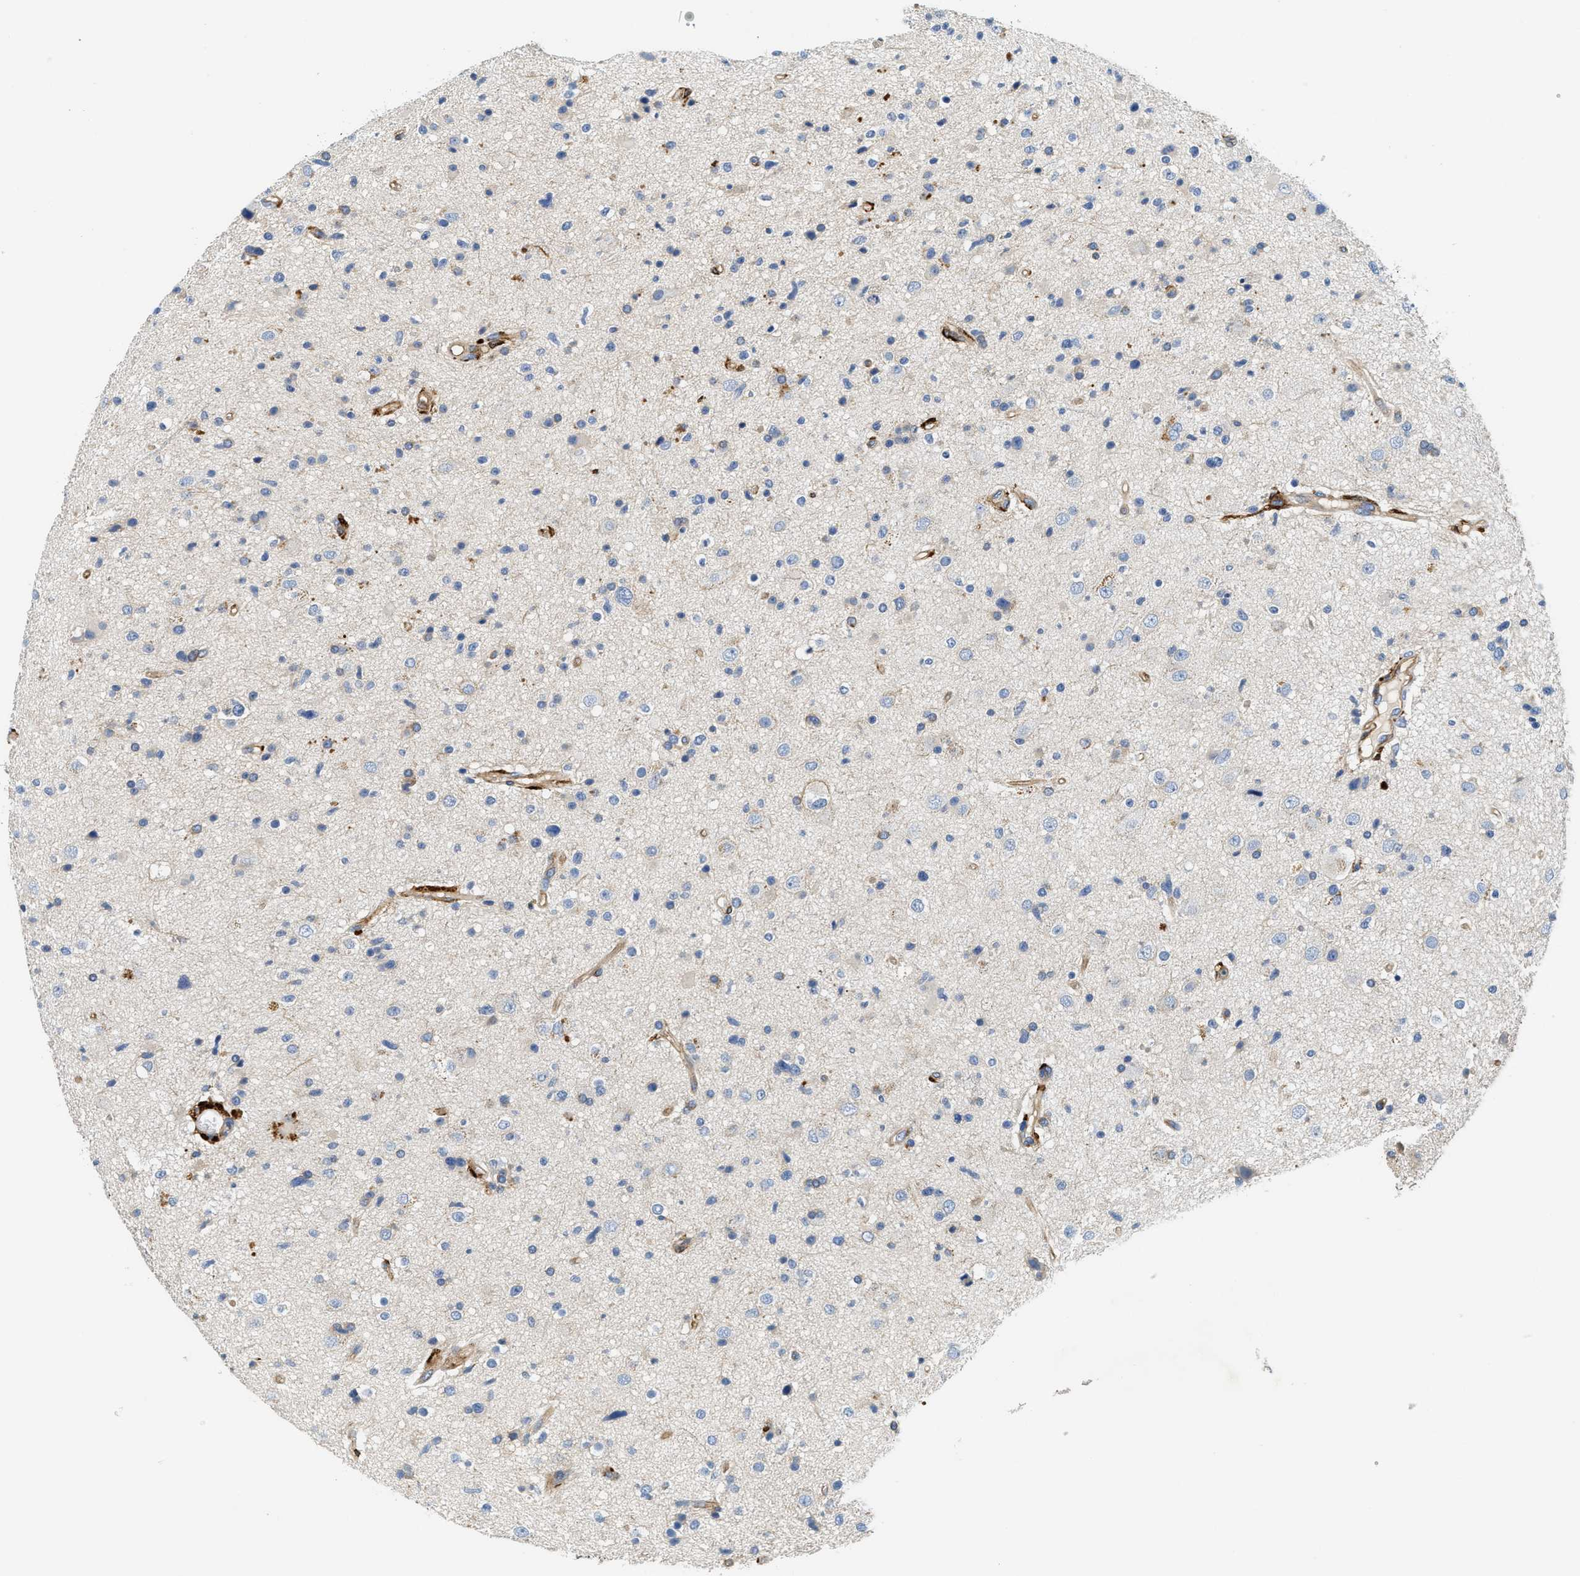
{"staining": {"intensity": "negative", "quantity": "none", "location": "none"}, "tissue": "glioma", "cell_type": "Tumor cells", "image_type": "cancer", "snomed": [{"axis": "morphology", "description": "Glioma, malignant, High grade"}, {"axis": "topography", "description": "Brain"}], "caption": "An image of high-grade glioma (malignant) stained for a protein demonstrates no brown staining in tumor cells.", "gene": "NSUN7", "patient": {"sex": "male", "age": 33}}